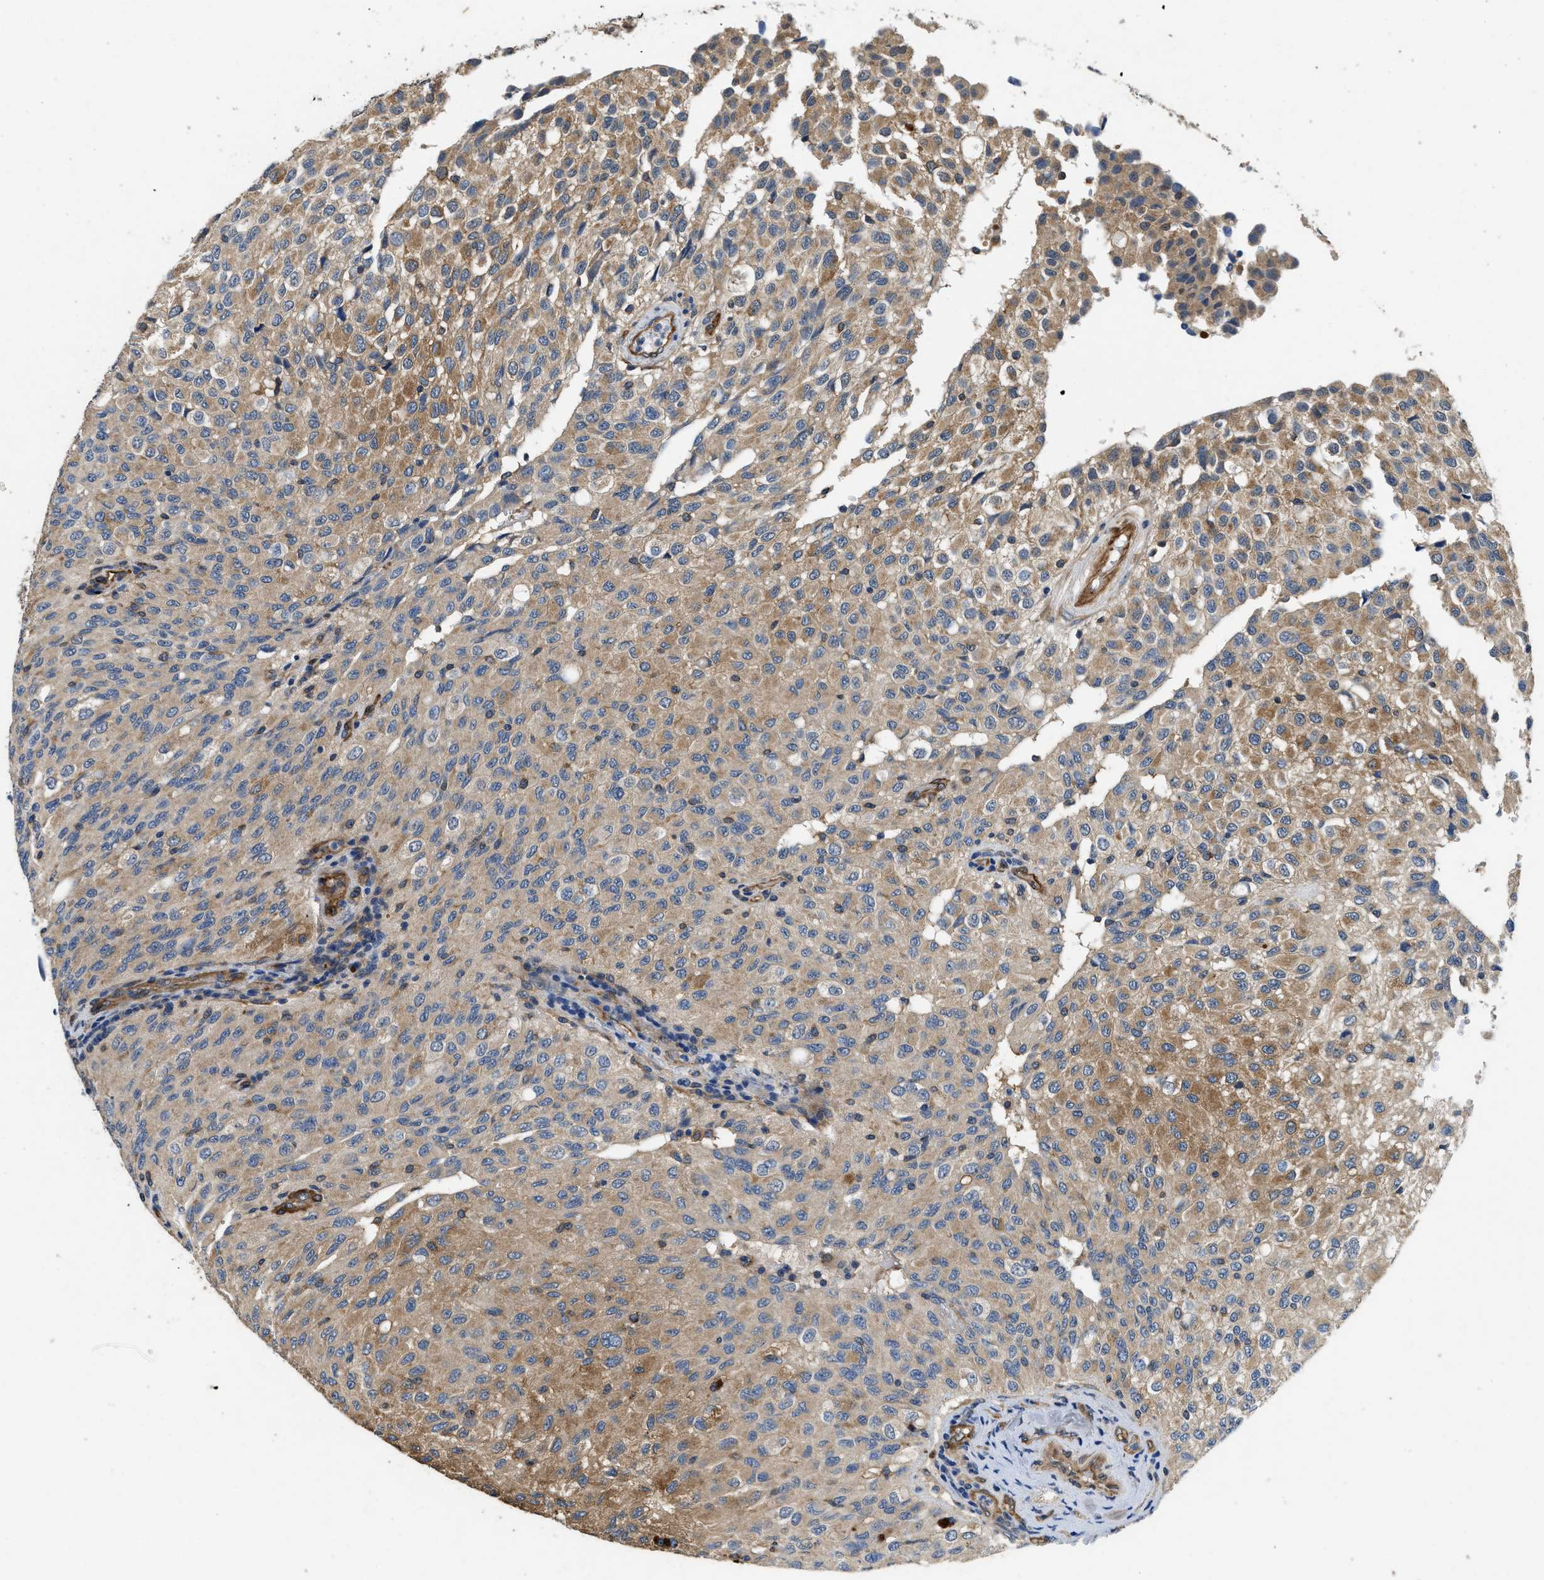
{"staining": {"intensity": "moderate", "quantity": "25%-75%", "location": "cytoplasmic/membranous"}, "tissue": "glioma", "cell_type": "Tumor cells", "image_type": "cancer", "snomed": [{"axis": "morphology", "description": "Glioma, malignant, High grade"}, {"axis": "topography", "description": "Brain"}], "caption": "Glioma stained for a protein demonstrates moderate cytoplasmic/membranous positivity in tumor cells.", "gene": "RAPH1", "patient": {"sex": "male", "age": 32}}